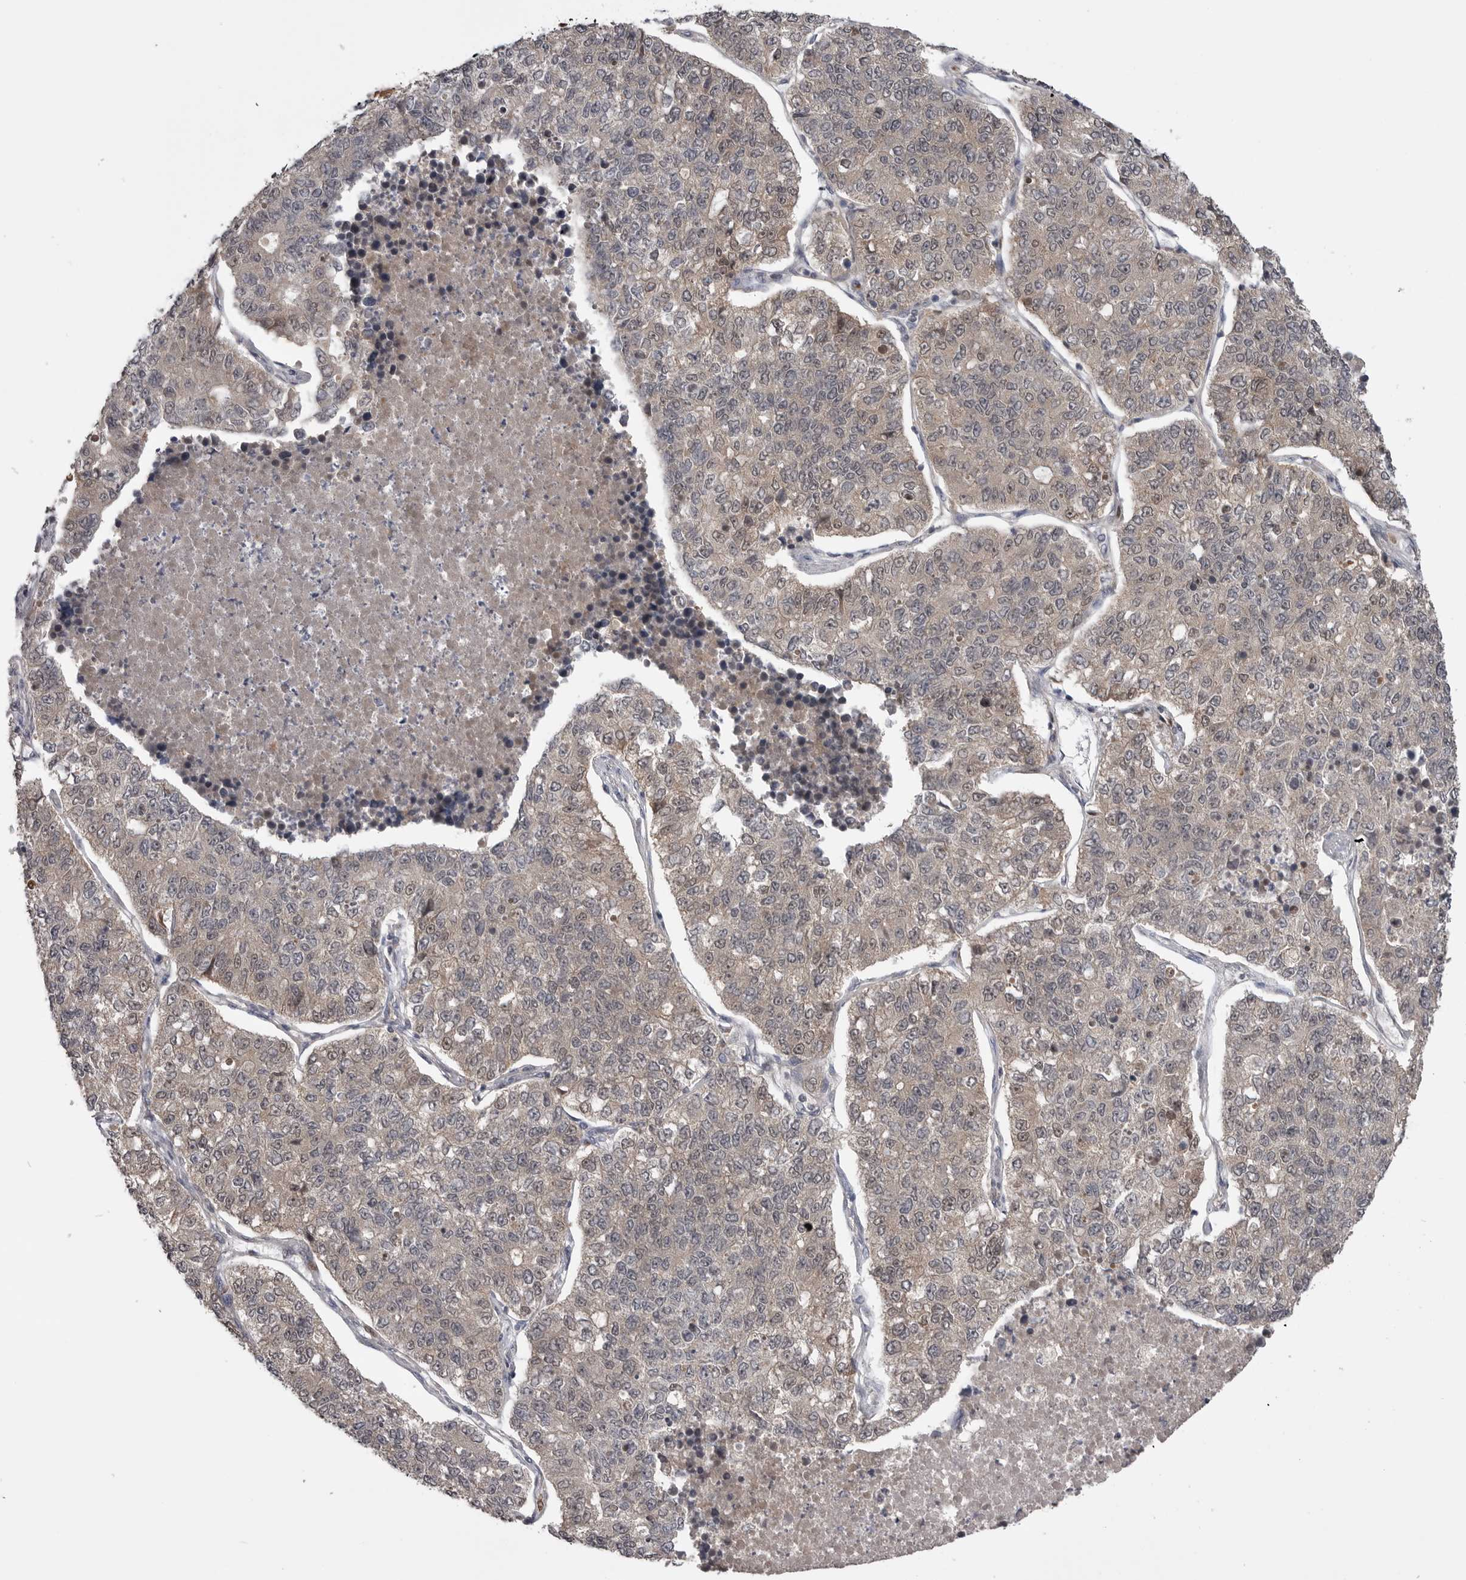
{"staining": {"intensity": "weak", "quantity": "25%-75%", "location": "cytoplasmic/membranous,nuclear"}, "tissue": "lung cancer", "cell_type": "Tumor cells", "image_type": "cancer", "snomed": [{"axis": "morphology", "description": "Adenocarcinoma, NOS"}, {"axis": "topography", "description": "Lung"}], "caption": "Lung cancer stained with a brown dye displays weak cytoplasmic/membranous and nuclear positive positivity in about 25%-75% of tumor cells.", "gene": "MAPK13", "patient": {"sex": "male", "age": 49}}